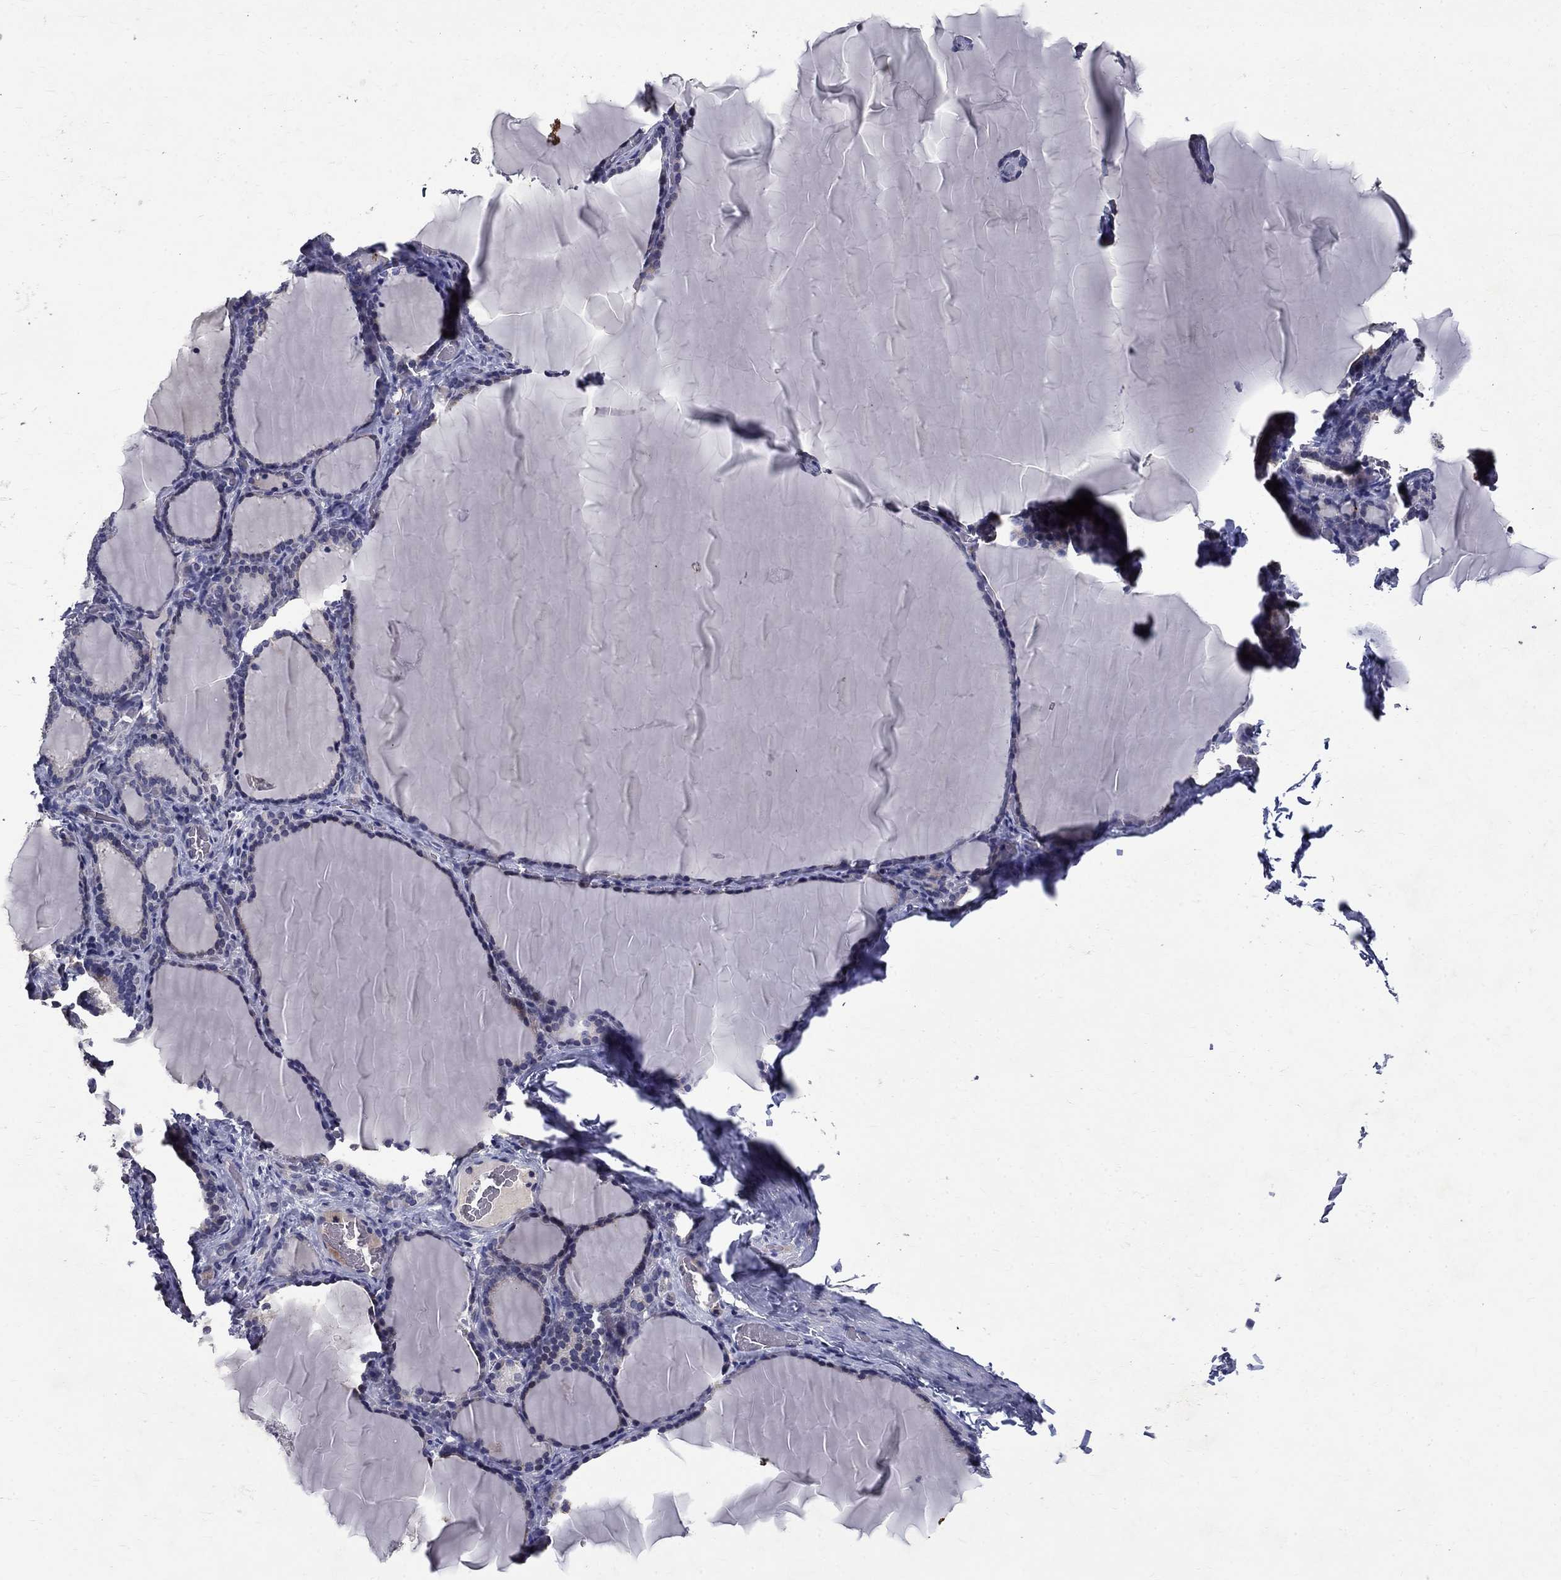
{"staining": {"intensity": "negative", "quantity": "none", "location": "none"}, "tissue": "thyroid gland", "cell_type": "Glandular cells", "image_type": "normal", "snomed": [{"axis": "morphology", "description": "Normal tissue, NOS"}, {"axis": "morphology", "description": "Hyperplasia, NOS"}, {"axis": "topography", "description": "Thyroid gland"}], "caption": "Immunohistochemistry (IHC) histopathology image of unremarkable human thyroid gland stained for a protein (brown), which reveals no expression in glandular cells.", "gene": "STAB2", "patient": {"sex": "female", "age": 27}}